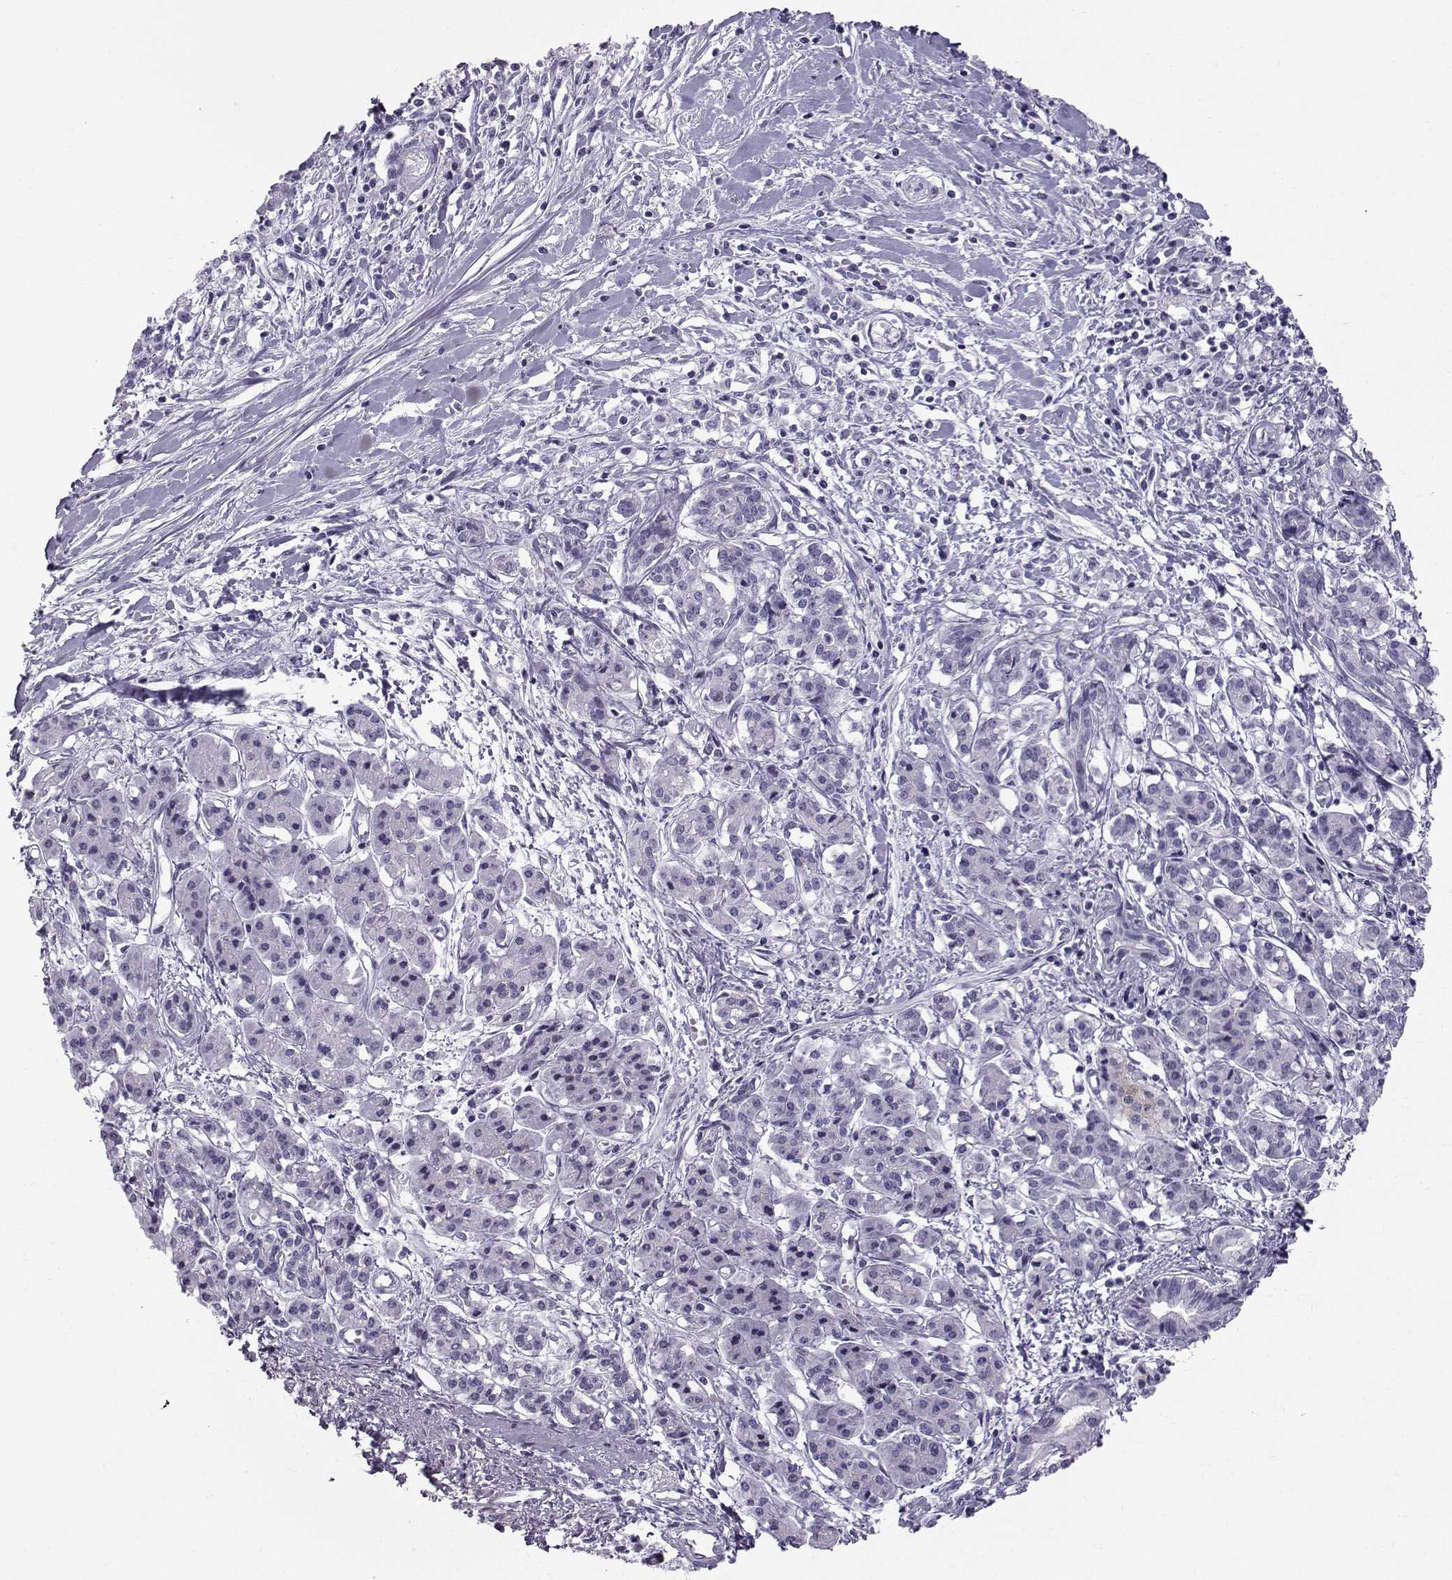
{"staining": {"intensity": "negative", "quantity": "none", "location": "none"}, "tissue": "pancreatic cancer", "cell_type": "Tumor cells", "image_type": "cancer", "snomed": [{"axis": "morphology", "description": "Adenocarcinoma, NOS"}, {"axis": "topography", "description": "Pancreas"}], "caption": "High power microscopy photomicrograph of an immunohistochemistry (IHC) histopathology image of pancreatic adenocarcinoma, revealing no significant positivity in tumor cells.", "gene": "DMRT3", "patient": {"sex": "male", "age": 48}}